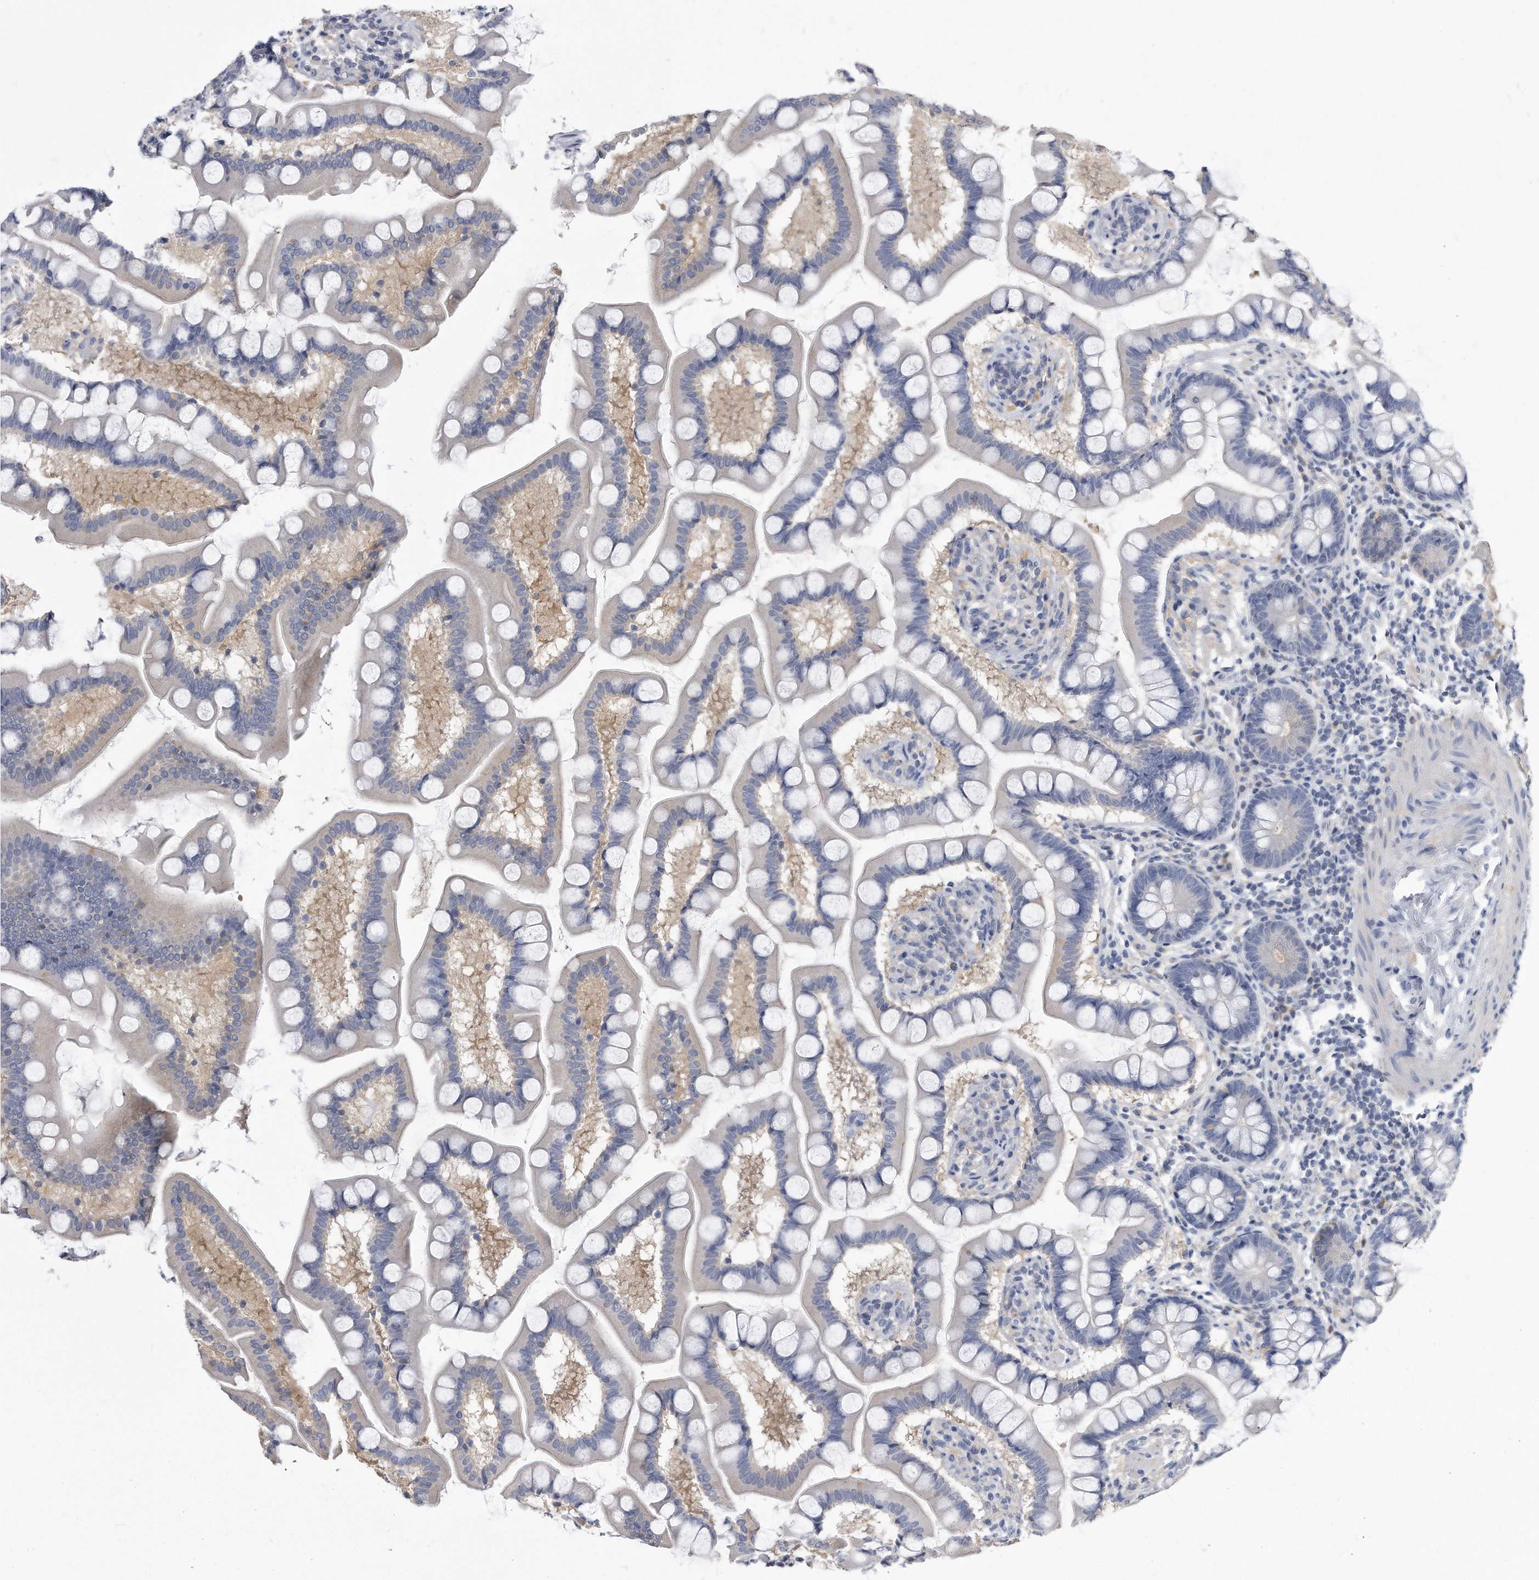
{"staining": {"intensity": "negative", "quantity": "none", "location": "none"}, "tissue": "small intestine", "cell_type": "Glandular cells", "image_type": "normal", "snomed": [{"axis": "morphology", "description": "Normal tissue, NOS"}, {"axis": "topography", "description": "Small intestine"}], "caption": "Histopathology image shows no significant protein staining in glandular cells of benign small intestine.", "gene": "PYGB", "patient": {"sex": "male", "age": 41}}